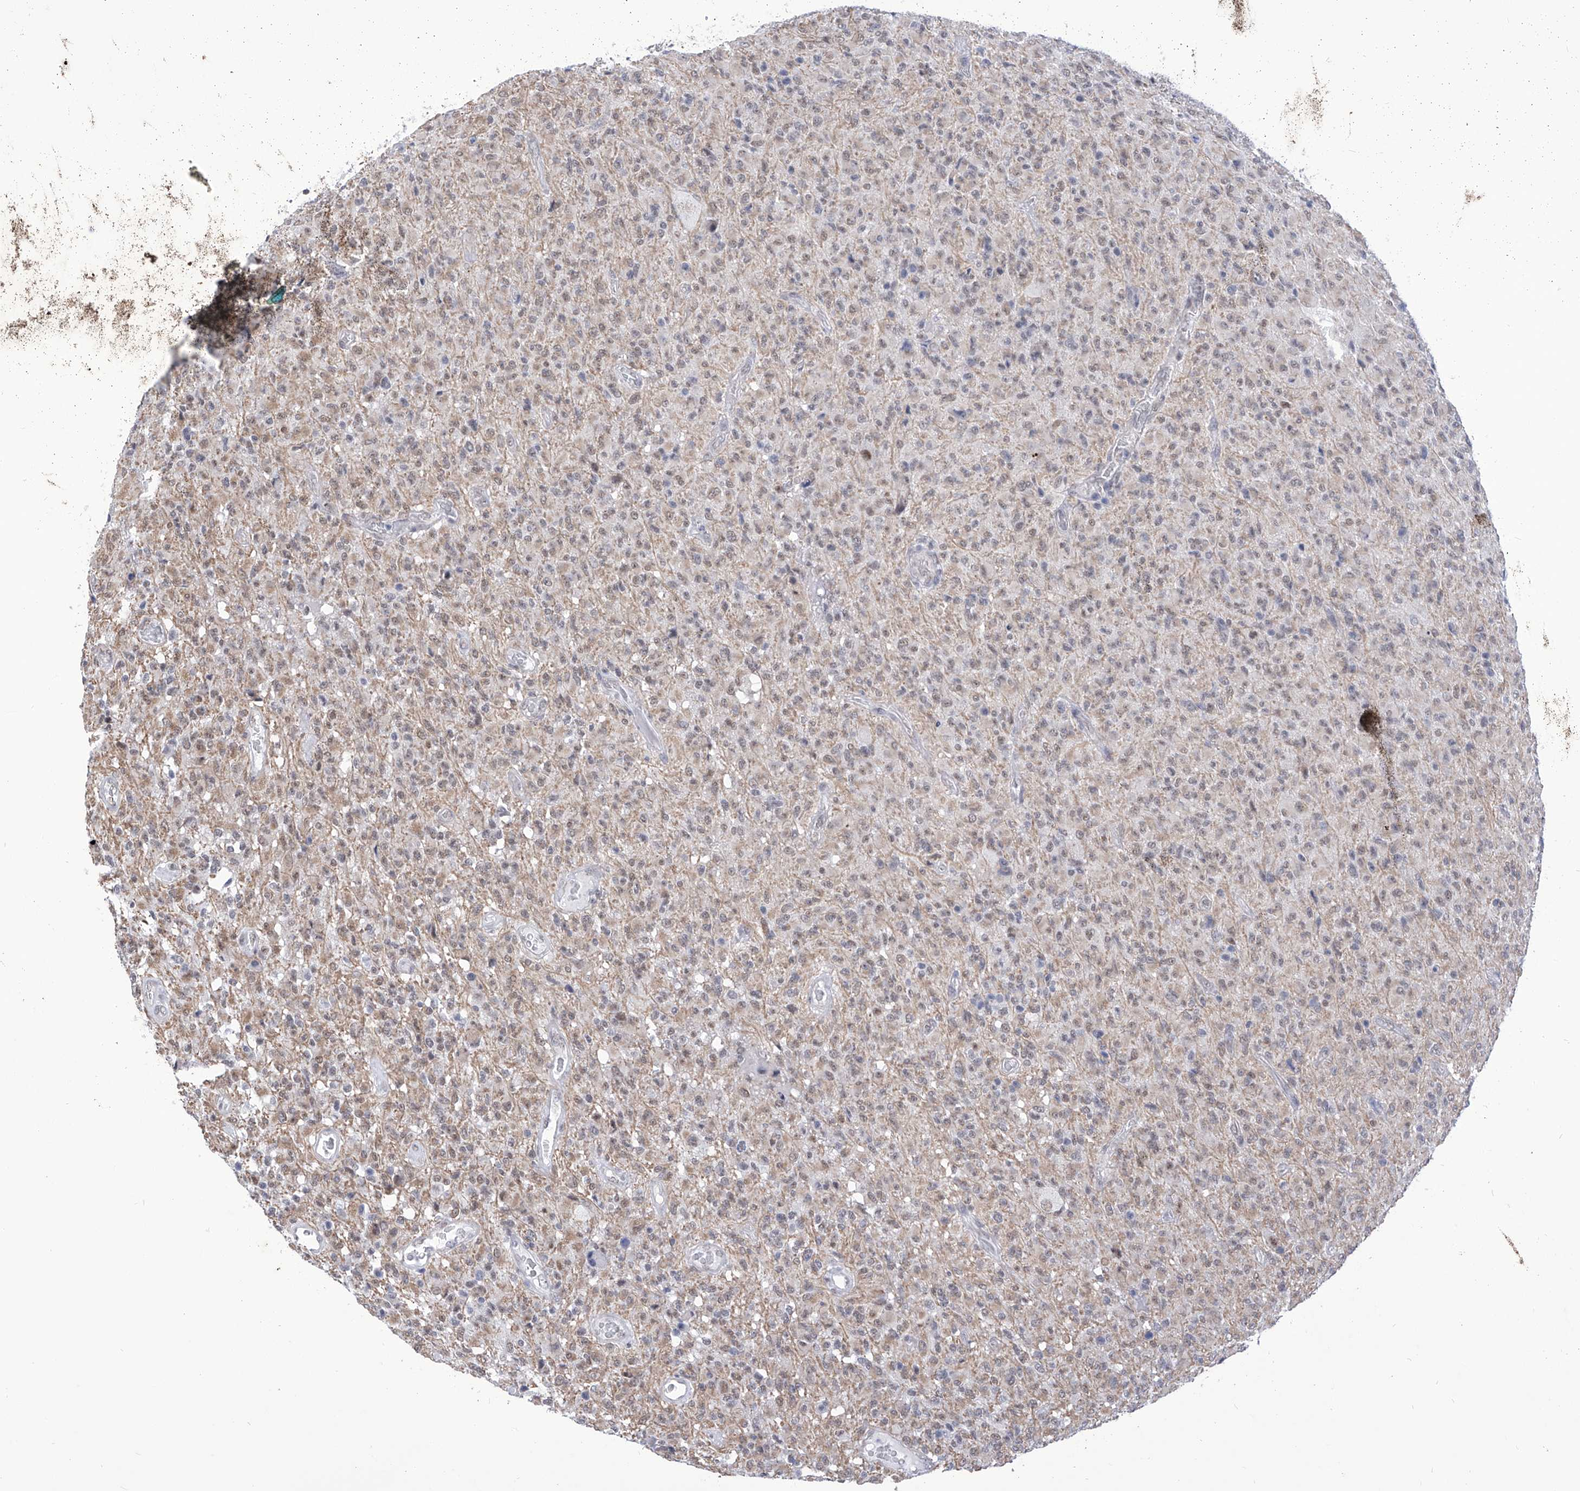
{"staining": {"intensity": "negative", "quantity": "none", "location": "none"}, "tissue": "glioma", "cell_type": "Tumor cells", "image_type": "cancer", "snomed": [{"axis": "morphology", "description": "Glioma, malignant, High grade"}, {"axis": "topography", "description": "Brain"}], "caption": "Photomicrograph shows no protein expression in tumor cells of glioma tissue.", "gene": "SART1", "patient": {"sex": "female", "age": 57}}